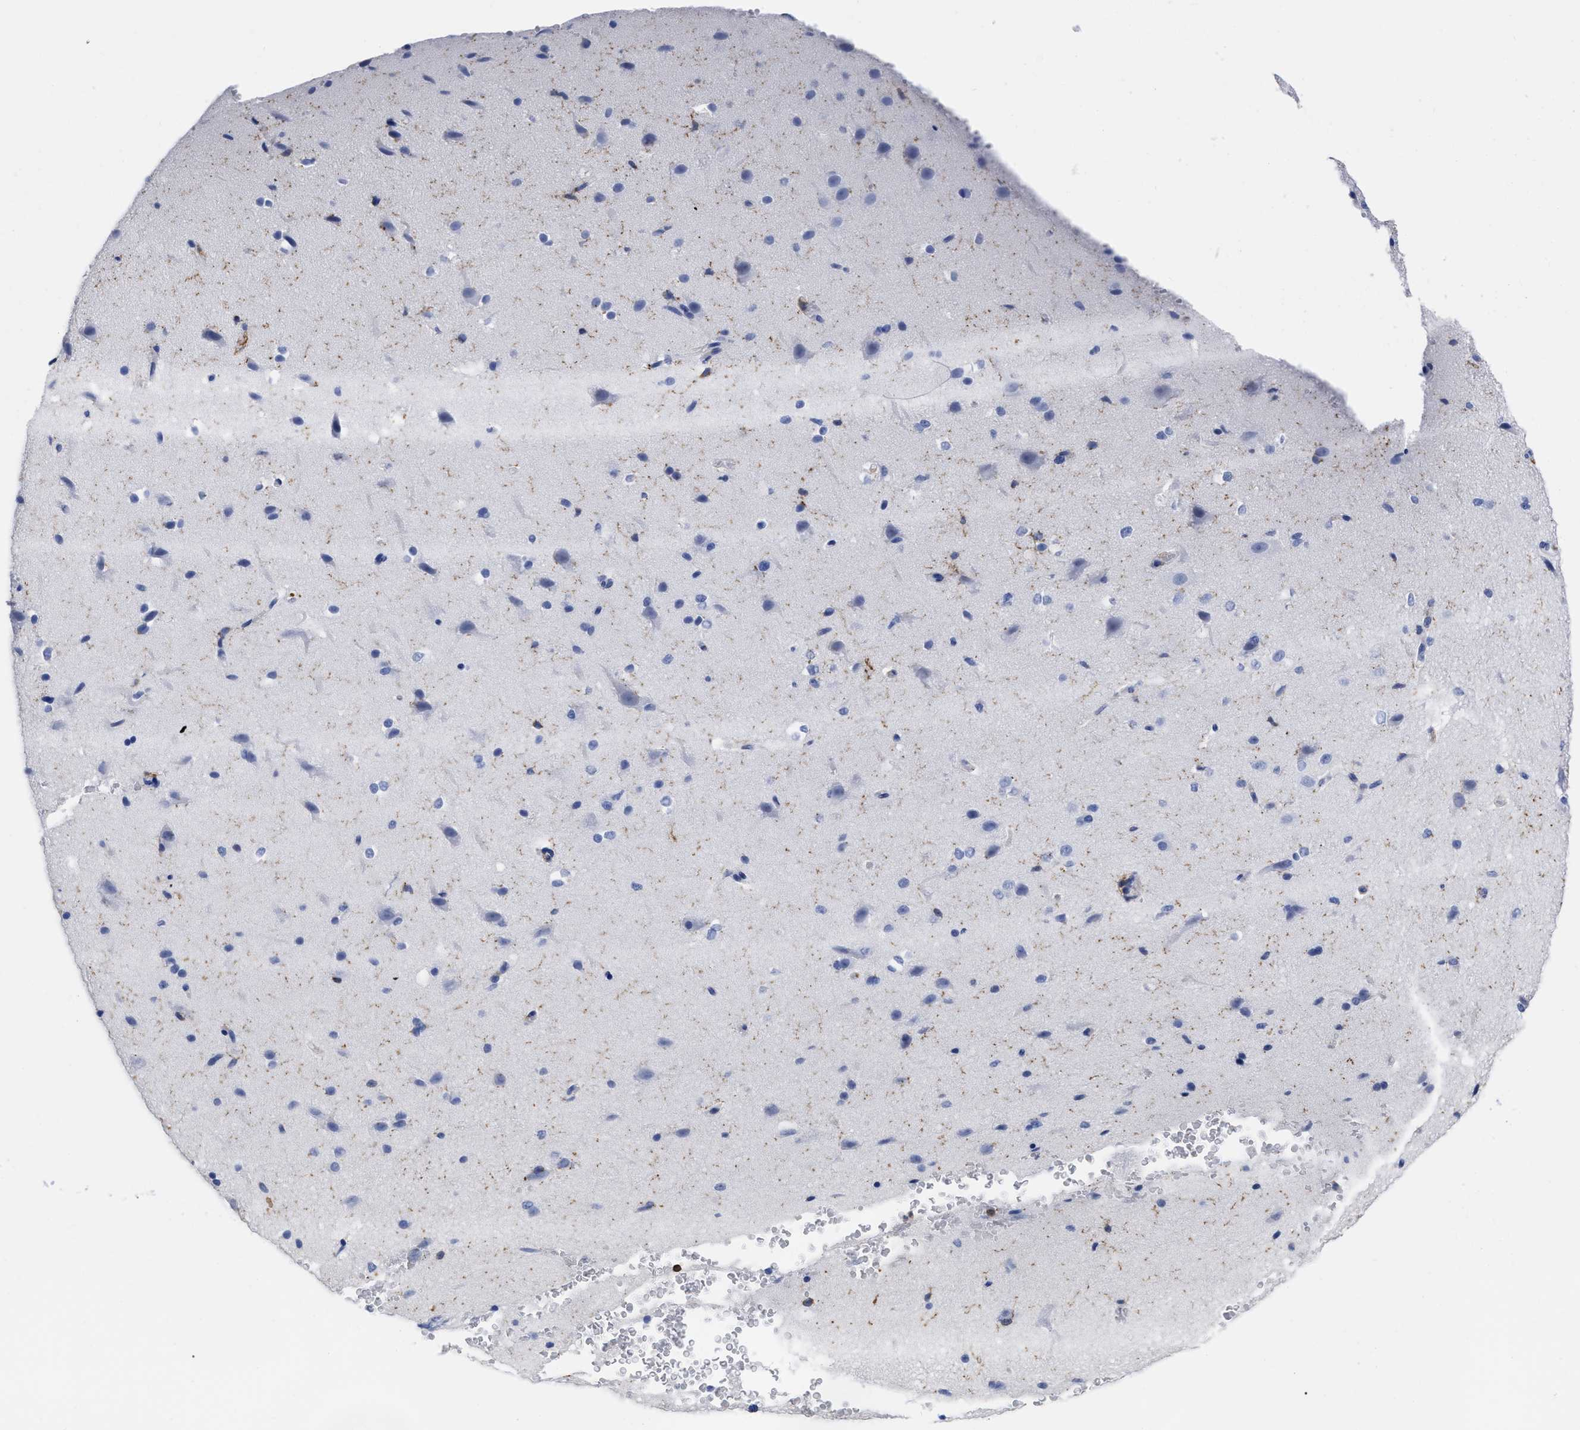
{"staining": {"intensity": "negative", "quantity": "none", "location": "none"}, "tissue": "cerebral cortex", "cell_type": "Endothelial cells", "image_type": "normal", "snomed": [{"axis": "morphology", "description": "Normal tissue, NOS"}, {"axis": "morphology", "description": "Developmental malformation"}, {"axis": "topography", "description": "Cerebral cortex"}], "caption": "DAB immunohistochemical staining of benign cerebral cortex shows no significant staining in endothelial cells. The staining was performed using DAB (3,3'-diaminobenzidine) to visualize the protein expression in brown, while the nuclei were stained in blue with hematoxylin (Magnification: 20x).", "gene": "HCLS1", "patient": {"sex": "female", "age": 30}}